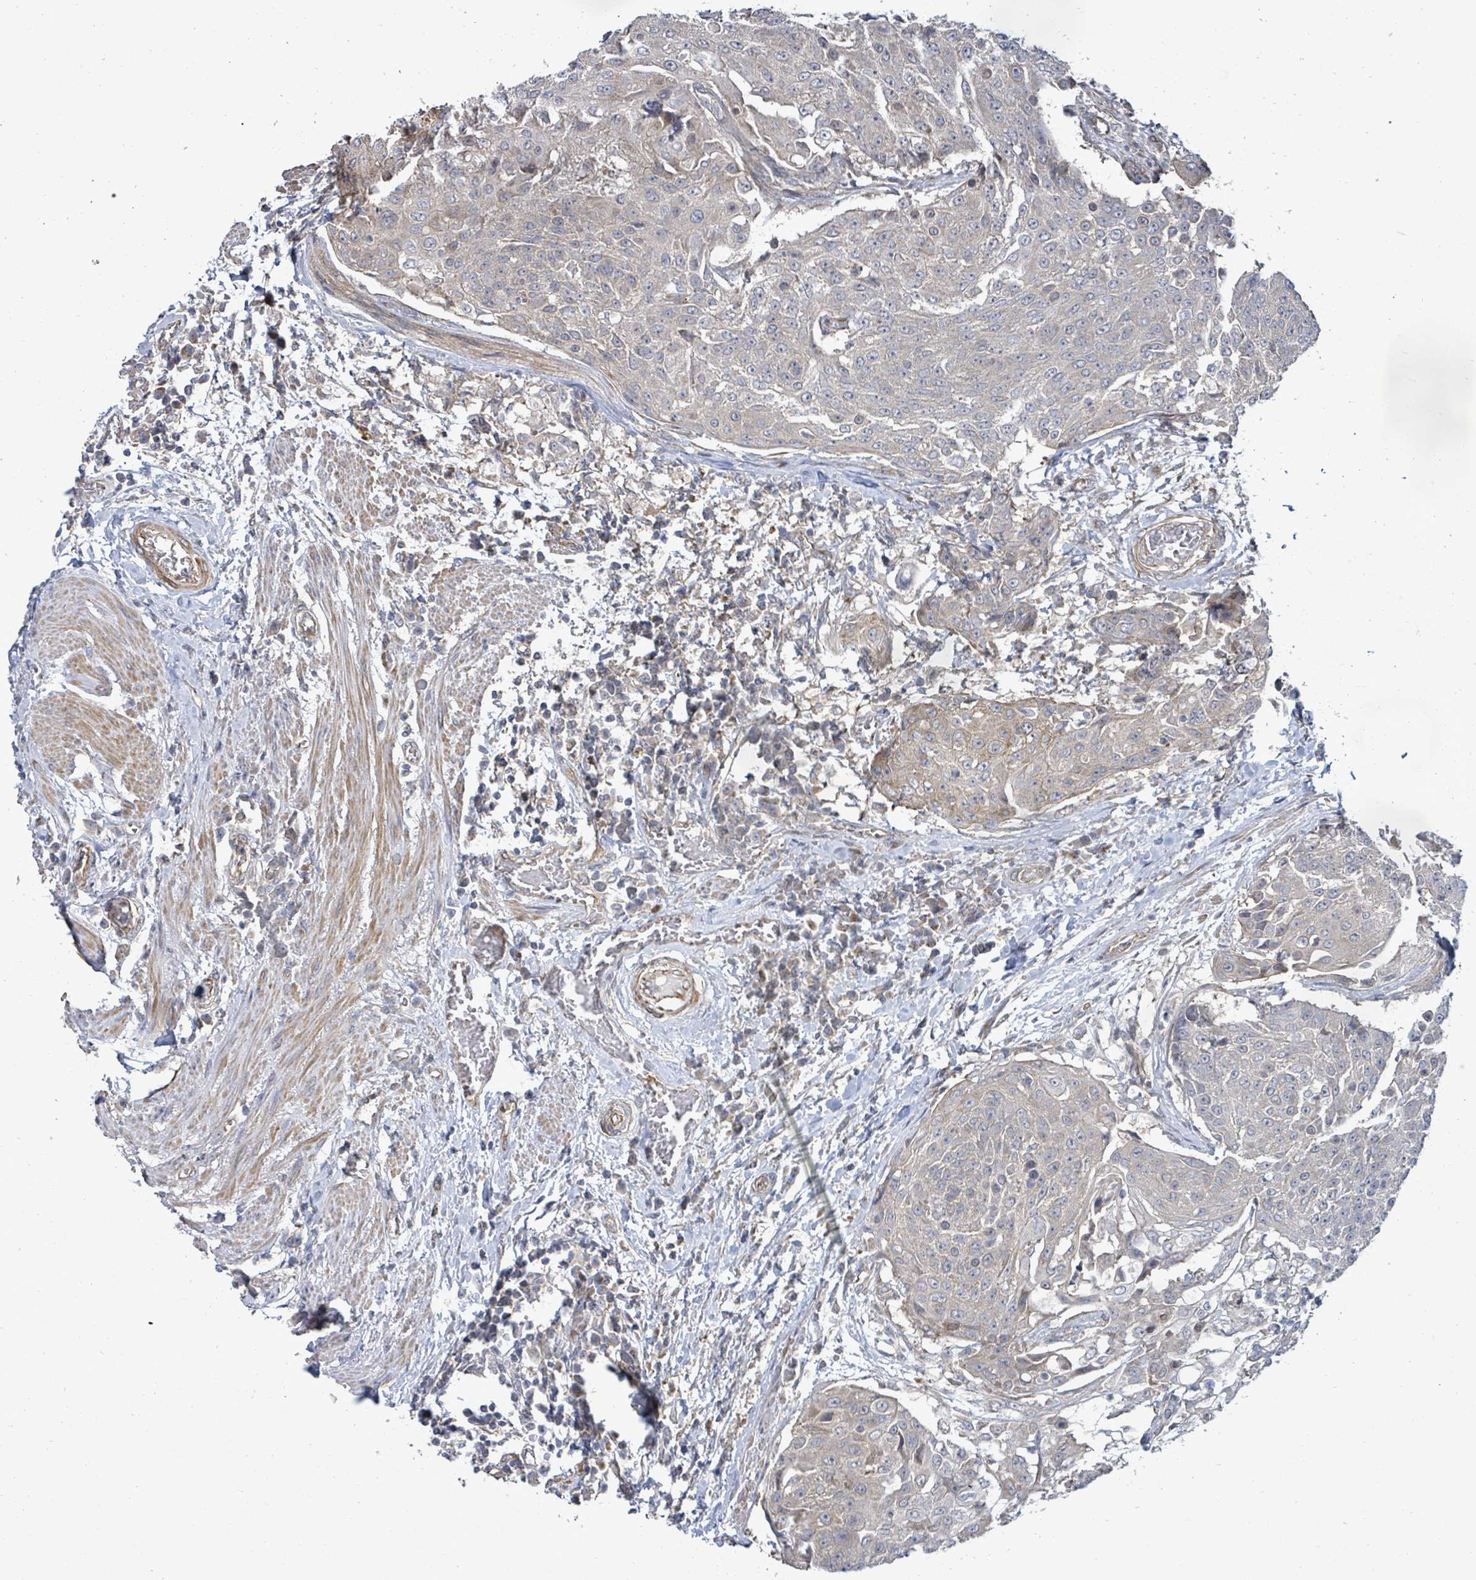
{"staining": {"intensity": "weak", "quantity": "<25%", "location": "cytoplasmic/membranous"}, "tissue": "urothelial cancer", "cell_type": "Tumor cells", "image_type": "cancer", "snomed": [{"axis": "morphology", "description": "Urothelial carcinoma, High grade"}, {"axis": "topography", "description": "Urinary bladder"}], "caption": "There is no significant positivity in tumor cells of urothelial carcinoma (high-grade). Brightfield microscopy of immunohistochemistry (IHC) stained with DAB (brown) and hematoxylin (blue), captured at high magnification.", "gene": "KBTBD11", "patient": {"sex": "female", "age": 63}}